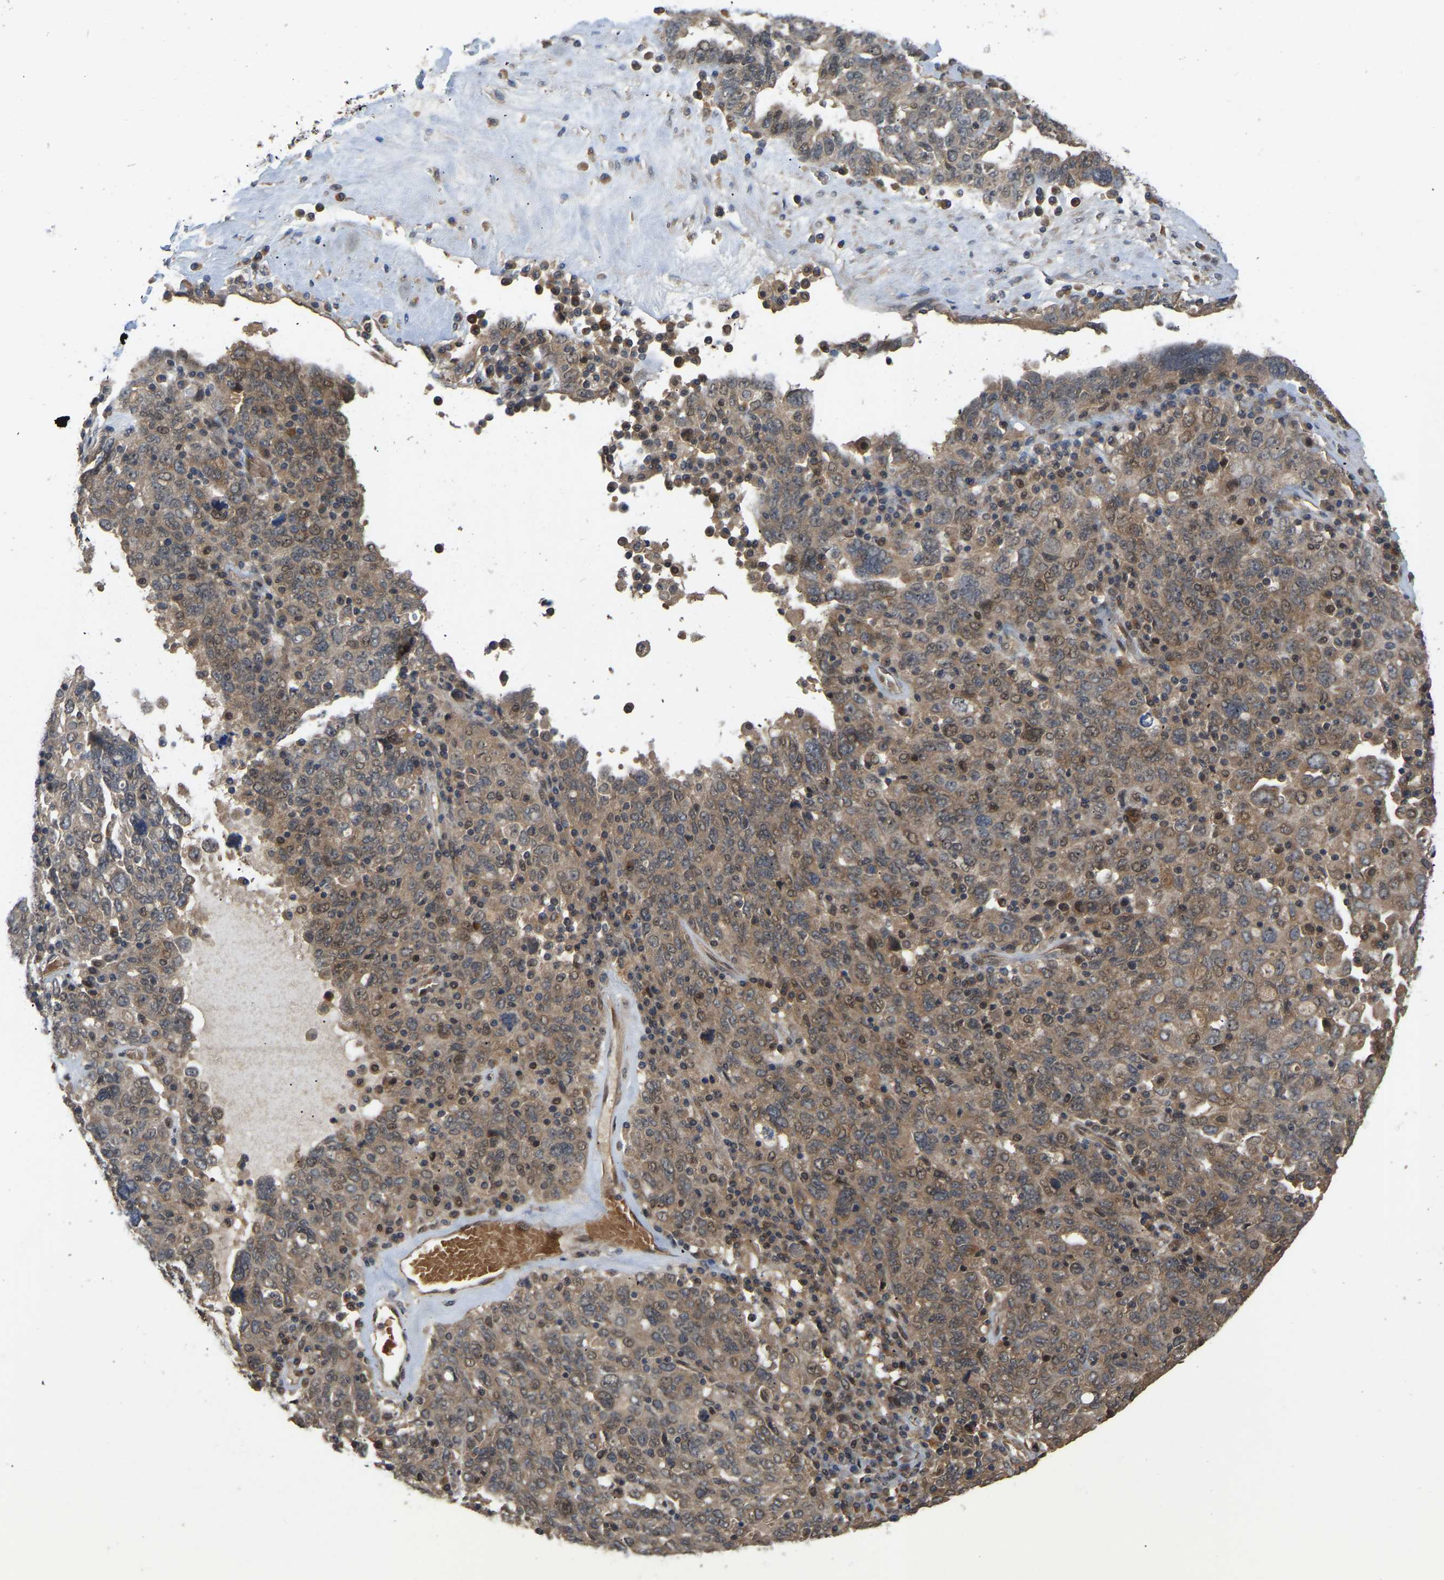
{"staining": {"intensity": "weak", "quantity": ">75%", "location": "cytoplasmic/membranous,nuclear"}, "tissue": "ovarian cancer", "cell_type": "Tumor cells", "image_type": "cancer", "snomed": [{"axis": "morphology", "description": "Carcinoma, endometroid"}, {"axis": "topography", "description": "Ovary"}], "caption": "Protein staining exhibits weak cytoplasmic/membranous and nuclear staining in approximately >75% of tumor cells in endometroid carcinoma (ovarian).", "gene": "LIMK2", "patient": {"sex": "female", "age": 62}}